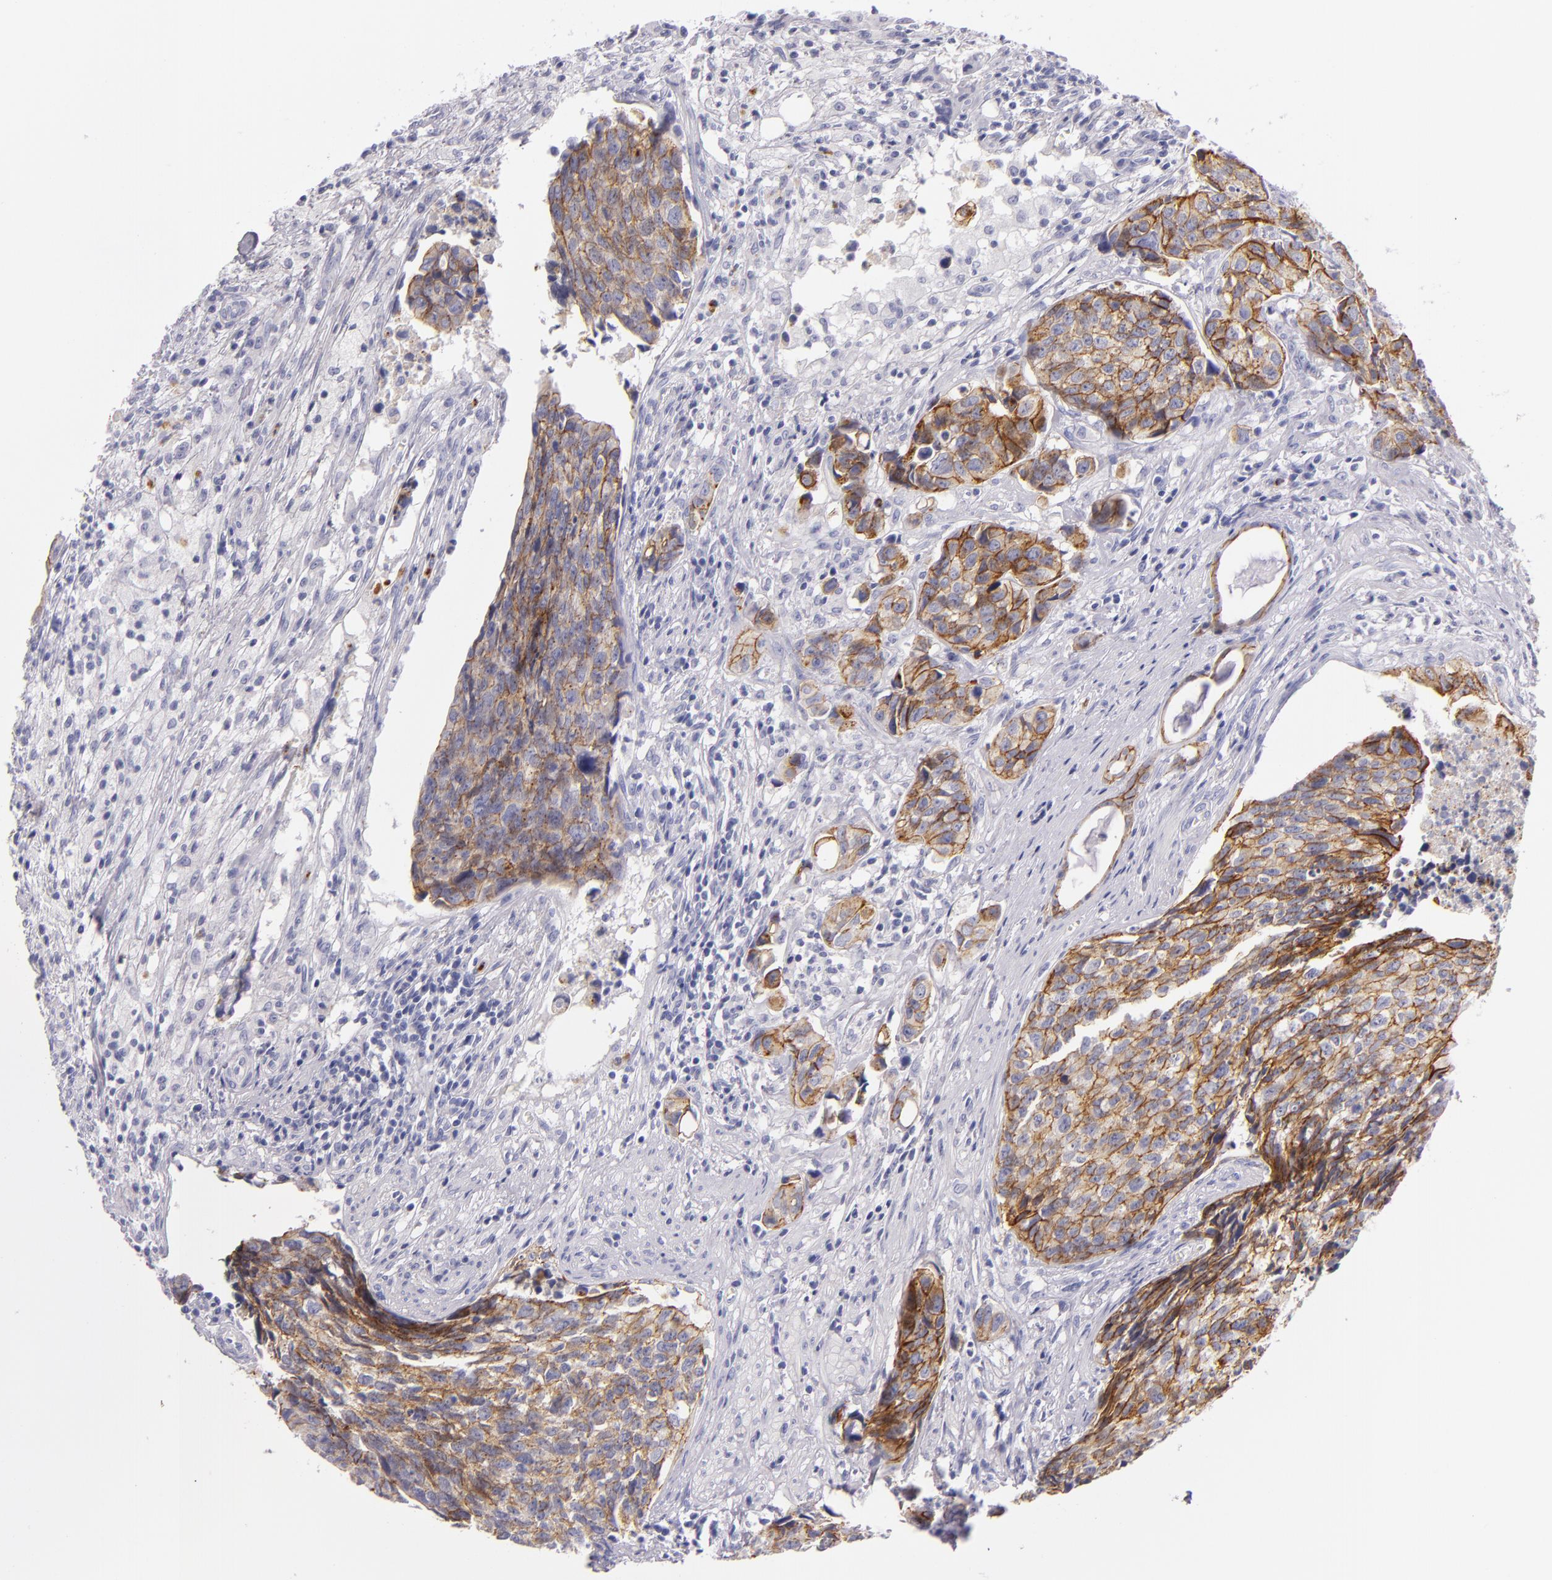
{"staining": {"intensity": "strong", "quantity": ">75%", "location": "cytoplasmic/membranous"}, "tissue": "urothelial cancer", "cell_type": "Tumor cells", "image_type": "cancer", "snomed": [{"axis": "morphology", "description": "Urothelial carcinoma, High grade"}, {"axis": "topography", "description": "Urinary bladder"}], "caption": "Tumor cells exhibit strong cytoplasmic/membranous positivity in approximately >75% of cells in urothelial cancer.", "gene": "CDH3", "patient": {"sex": "male", "age": 81}}